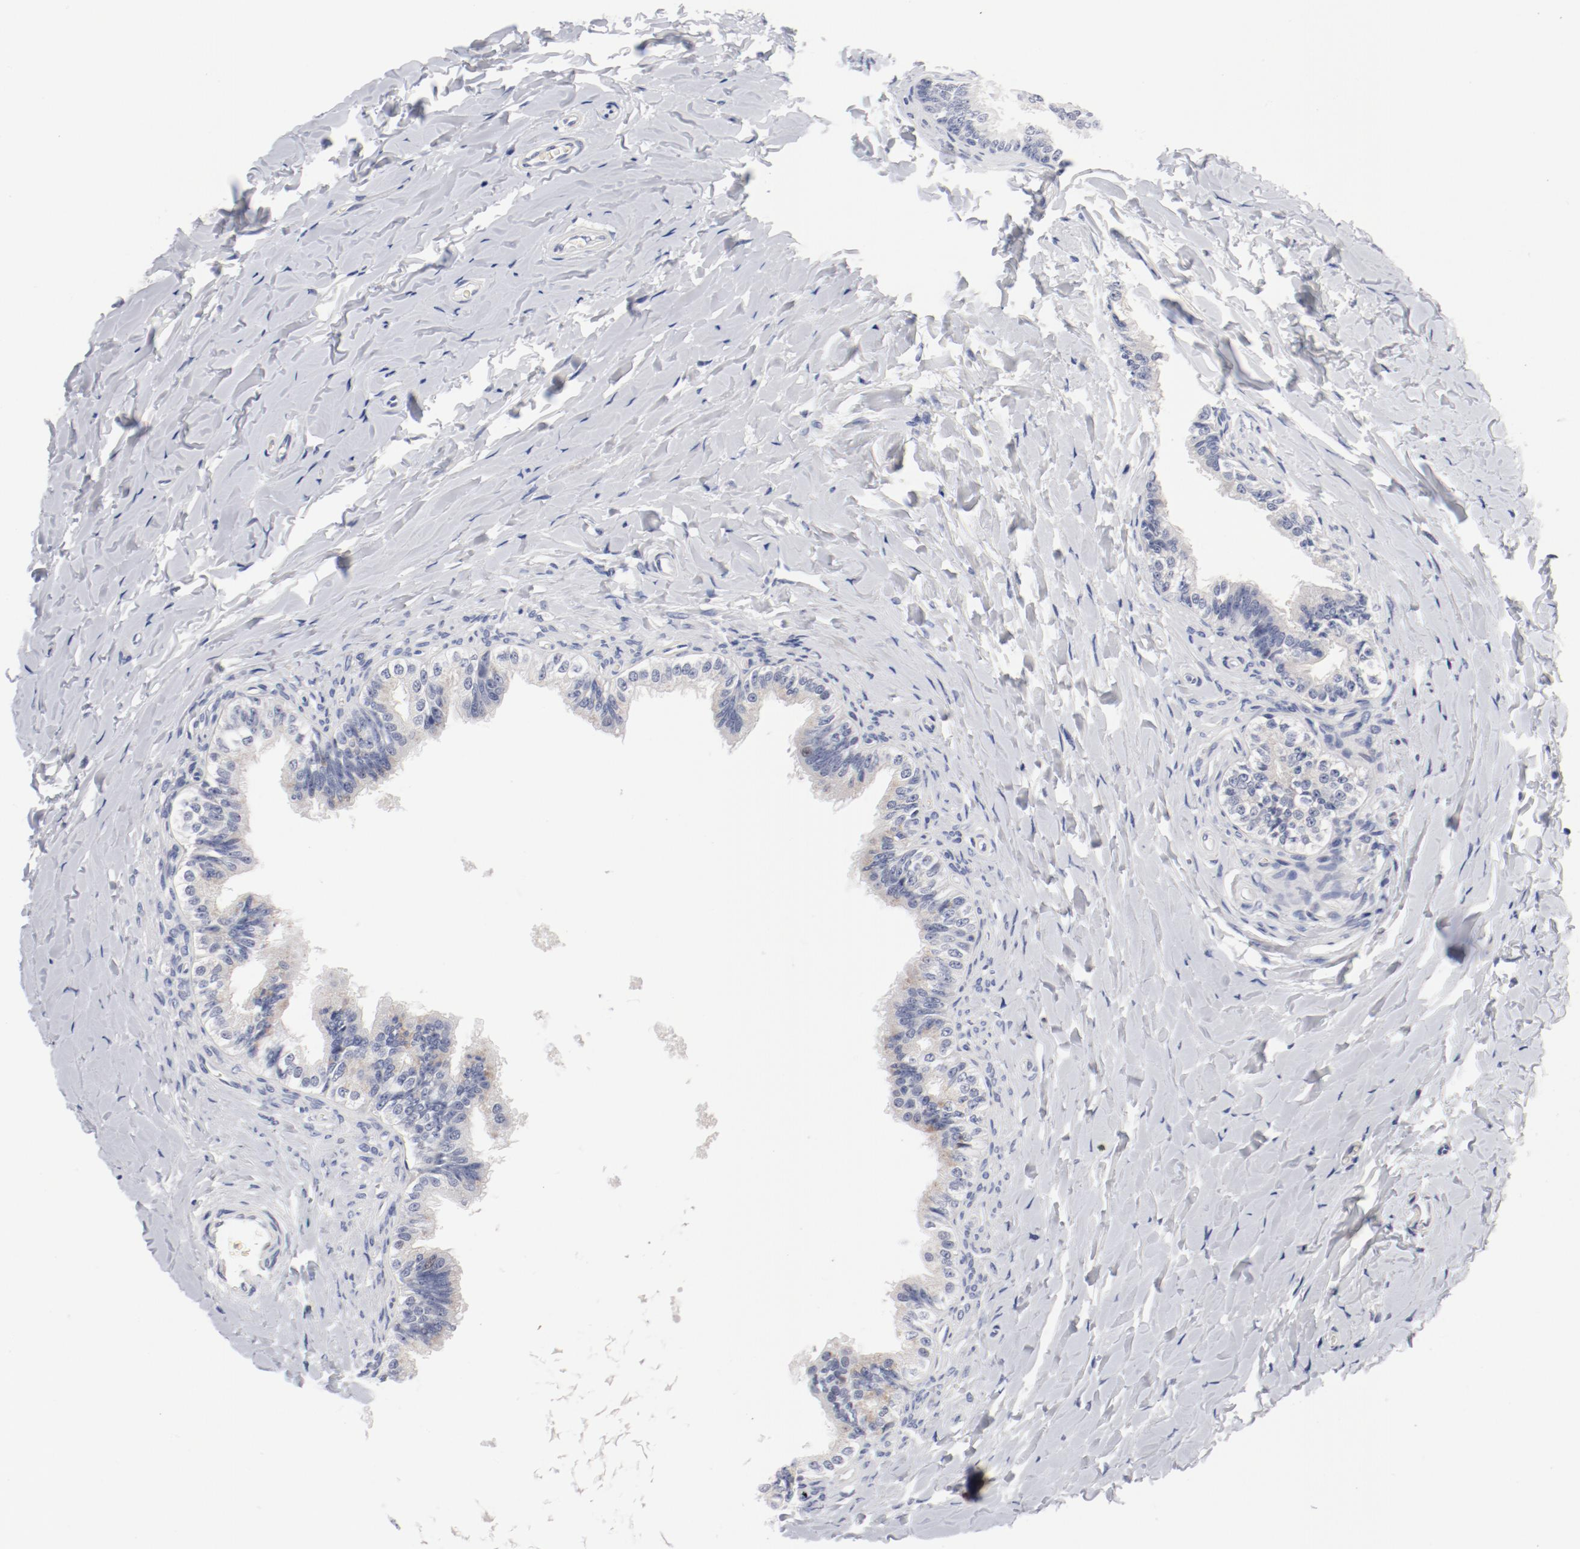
{"staining": {"intensity": "negative", "quantity": "none", "location": "none"}, "tissue": "epididymis", "cell_type": "Glandular cells", "image_type": "normal", "snomed": [{"axis": "morphology", "description": "Normal tissue, NOS"}, {"axis": "topography", "description": "Soft tissue"}, {"axis": "topography", "description": "Epididymis"}], "caption": "Glandular cells are negative for brown protein staining in benign epididymis. The staining was performed using DAB to visualize the protein expression in brown, while the nuclei were stained in blue with hematoxylin (Magnification: 20x).", "gene": "KCNK13", "patient": {"sex": "male", "age": 26}}